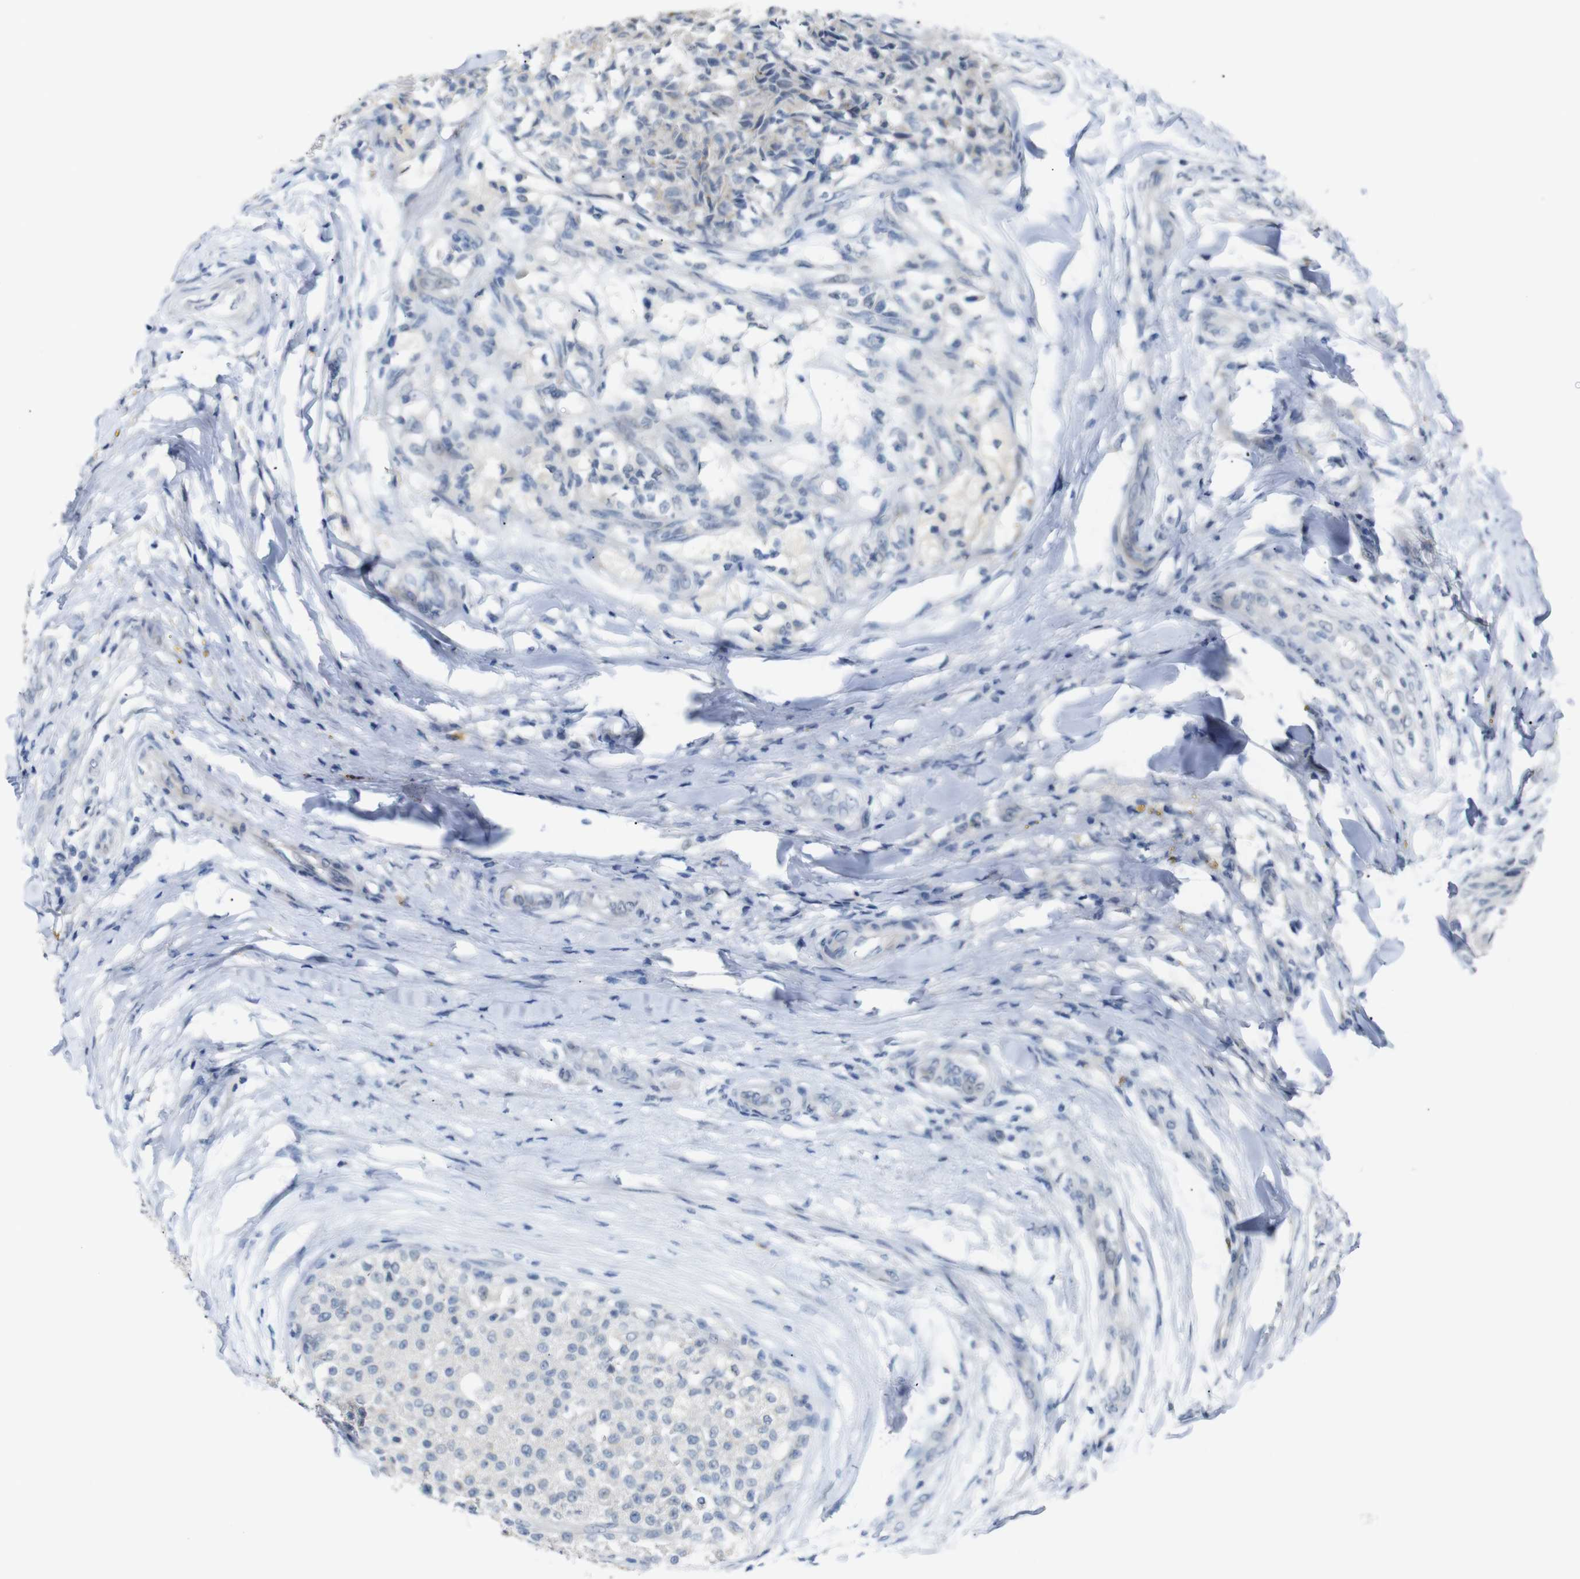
{"staining": {"intensity": "negative", "quantity": "none", "location": "none"}, "tissue": "testis cancer", "cell_type": "Tumor cells", "image_type": "cancer", "snomed": [{"axis": "morphology", "description": "Seminoma, NOS"}, {"axis": "topography", "description": "Testis"}], "caption": "There is no significant expression in tumor cells of testis seminoma.", "gene": "CHRM5", "patient": {"sex": "male", "age": 59}}